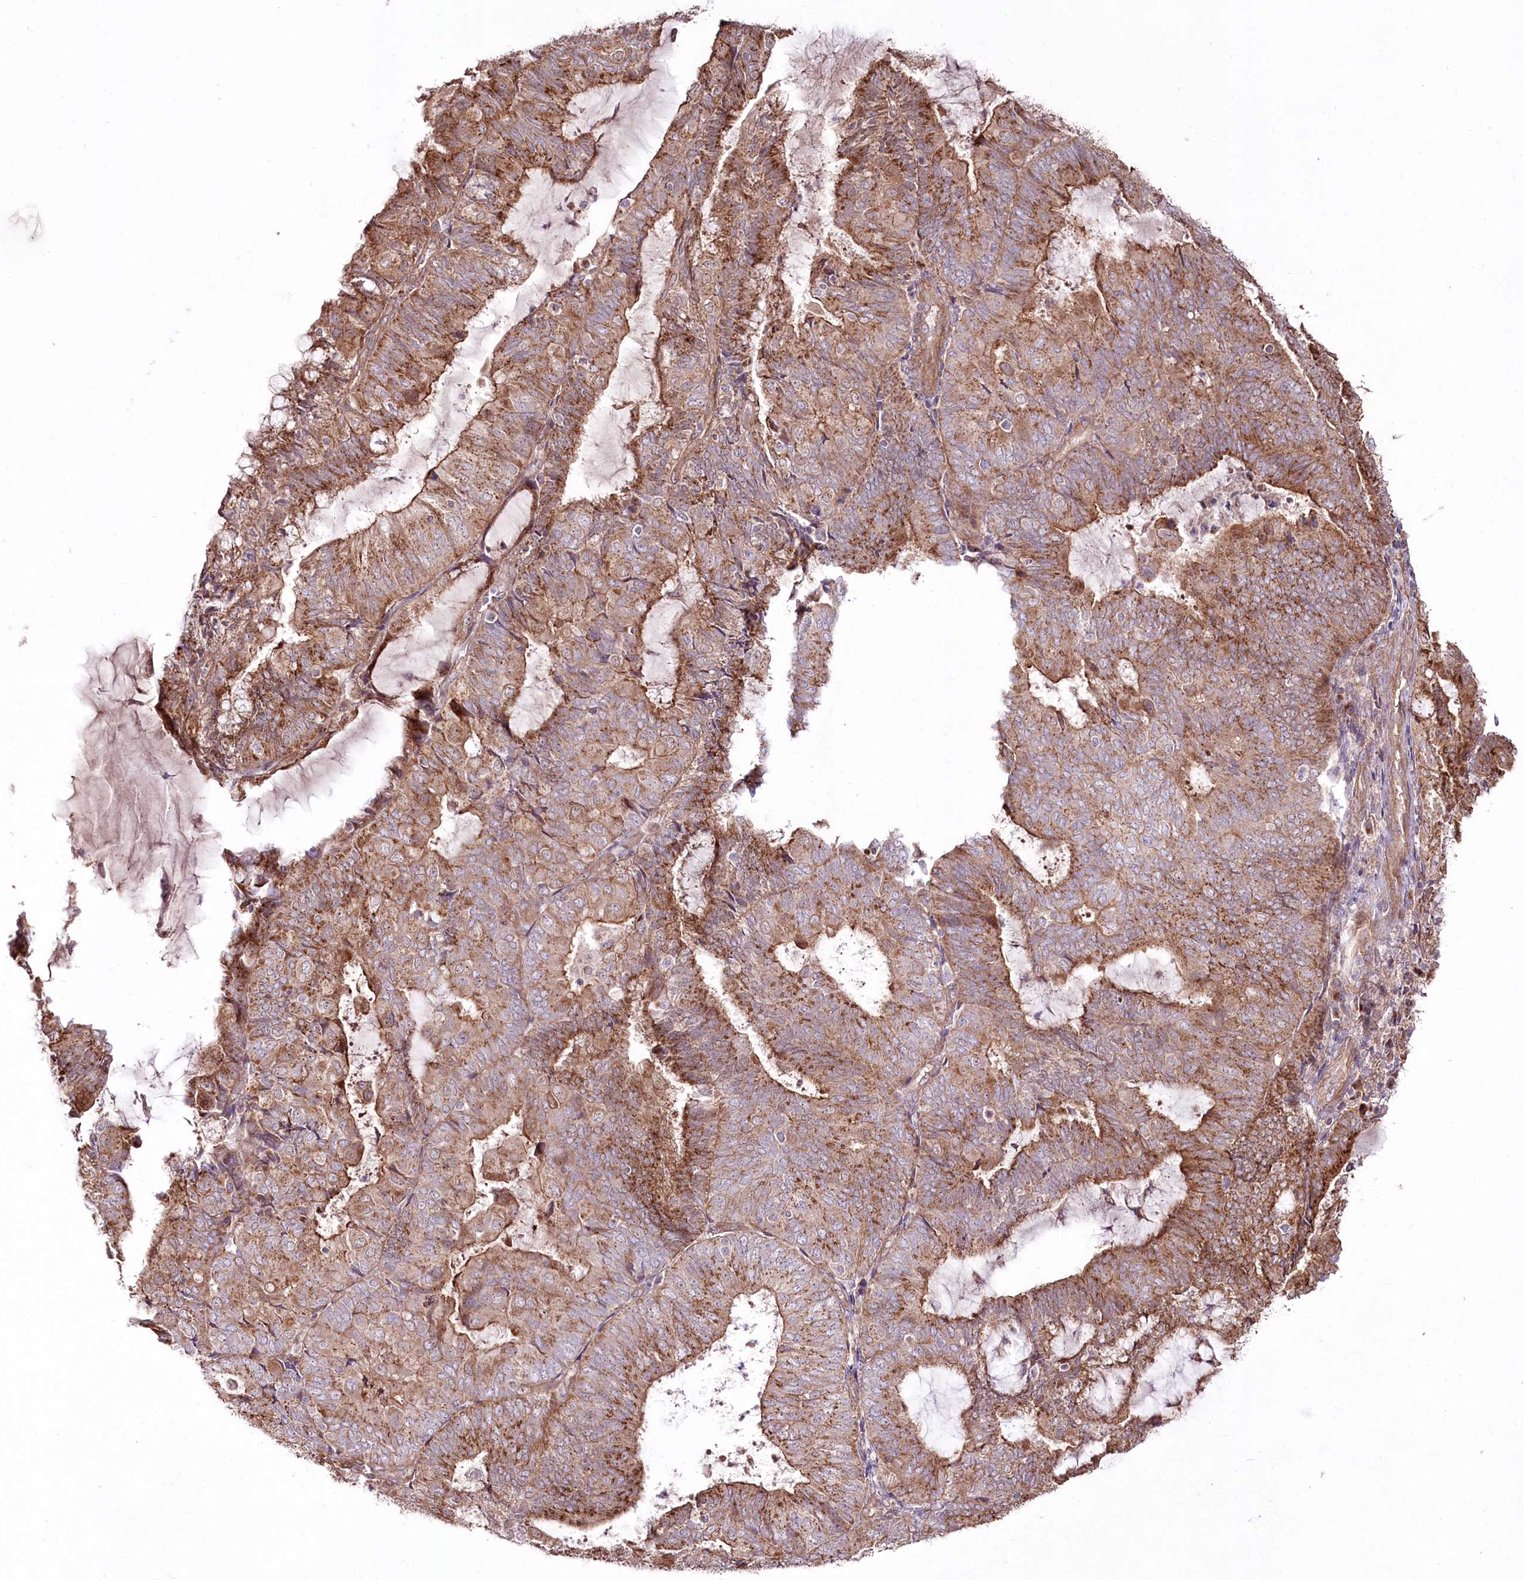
{"staining": {"intensity": "moderate", "quantity": ">75%", "location": "cytoplasmic/membranous"}, "tissue": "endometrial cancer", "cell_type": "Tumor cells", "image_type": "cancer", "snomed": [{"axis": "morphology", "description": "Adenocarcinoma, NOS"}, {"axis": "topography", "description": "Endometrium"}], "caption": "Moderate cytoplasmic/membranous protein positivity is present in about >75% of tumor cells in endometrial cancer (adenocarcinoma). (Brightfield microscopy of DAB IHC at high magnification).", "gene": "REXO2", "patient": {"sex": "female", "age": 81}}